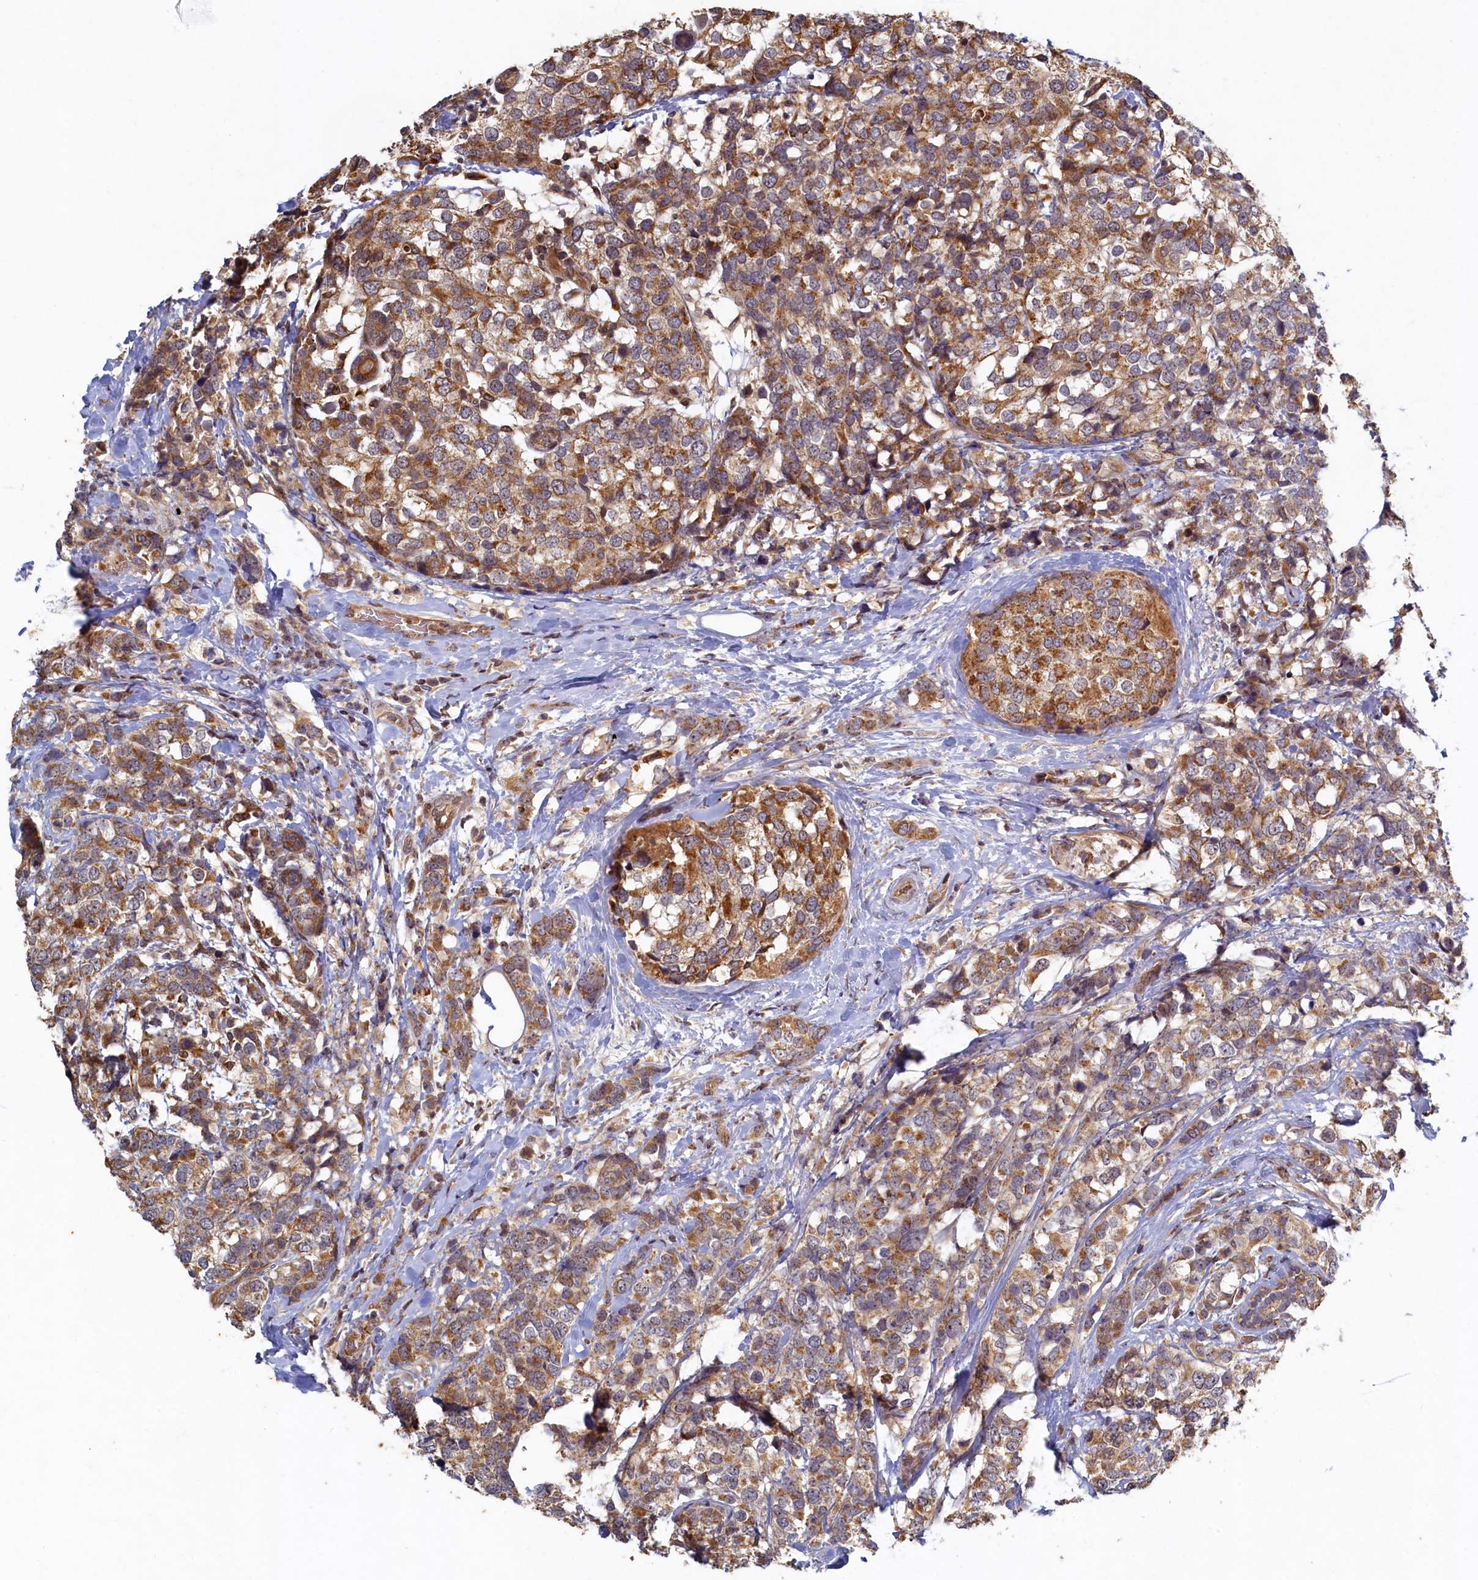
{"staining": {"intensity": "moderate", "quantity": ">75%", "location": "cytoplasmic/membranous"}, "tissue": "breast cancer", "cell_type": "Tumor cells", "image_type": "cancer", "snomed": [{"axis": "morphology", "description": "Lobular carcinoma"}, {"axis": "topography", "description": "Breast"}], "caption": "IHC photomicrograph of lobular carcinoma (breast) stained for a protein (brown), which demonstrates medium levels of moderate cytoplasmic/membranous staining in about >75% of tumor cells.", "gene": "CEP20", "patient": {"sex": "female", "age": 59}}